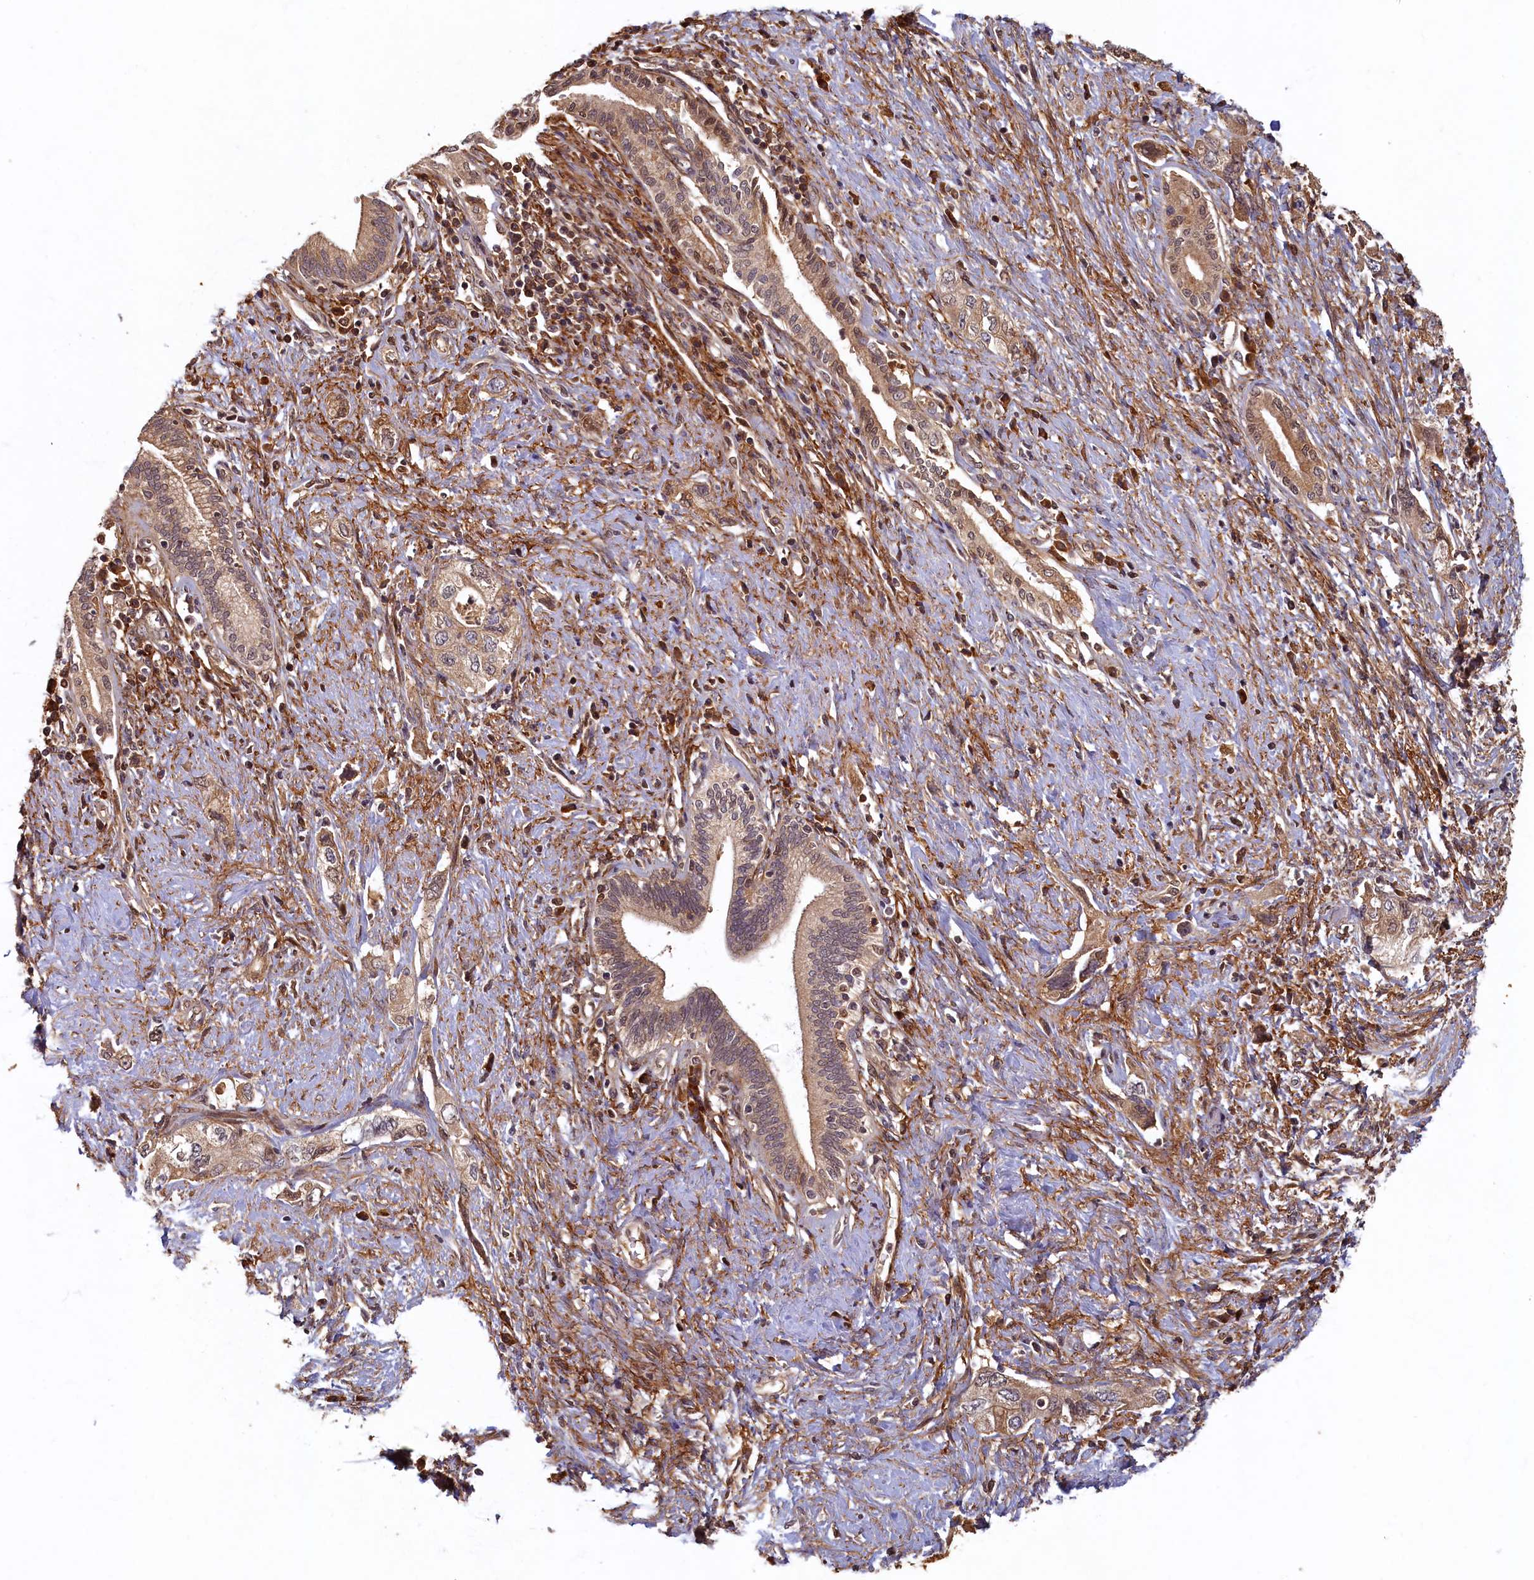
{"staining": {"intensity": "moderate", "quantity": "<25%", "location": "cytoplasmic/membranous"}, "tissue": "pancreatic cancer", "cell_type": "Tumor cells", "image_type": "cancer", "snomed": [{"axis": "morphology", "description": "Adenocarcinoma, NOS"}, {"axis": "topography", "description": "Pancreas"}], "caption": "Immunohistochemistry of adenocarcinoma (pancreatic) exhibits low levels of moderate cytoplasmic/membranous expression in approximately <25% of tumor cells.", "gene": "LCMT2", "patient": {"sex": "female", "age": 73}}